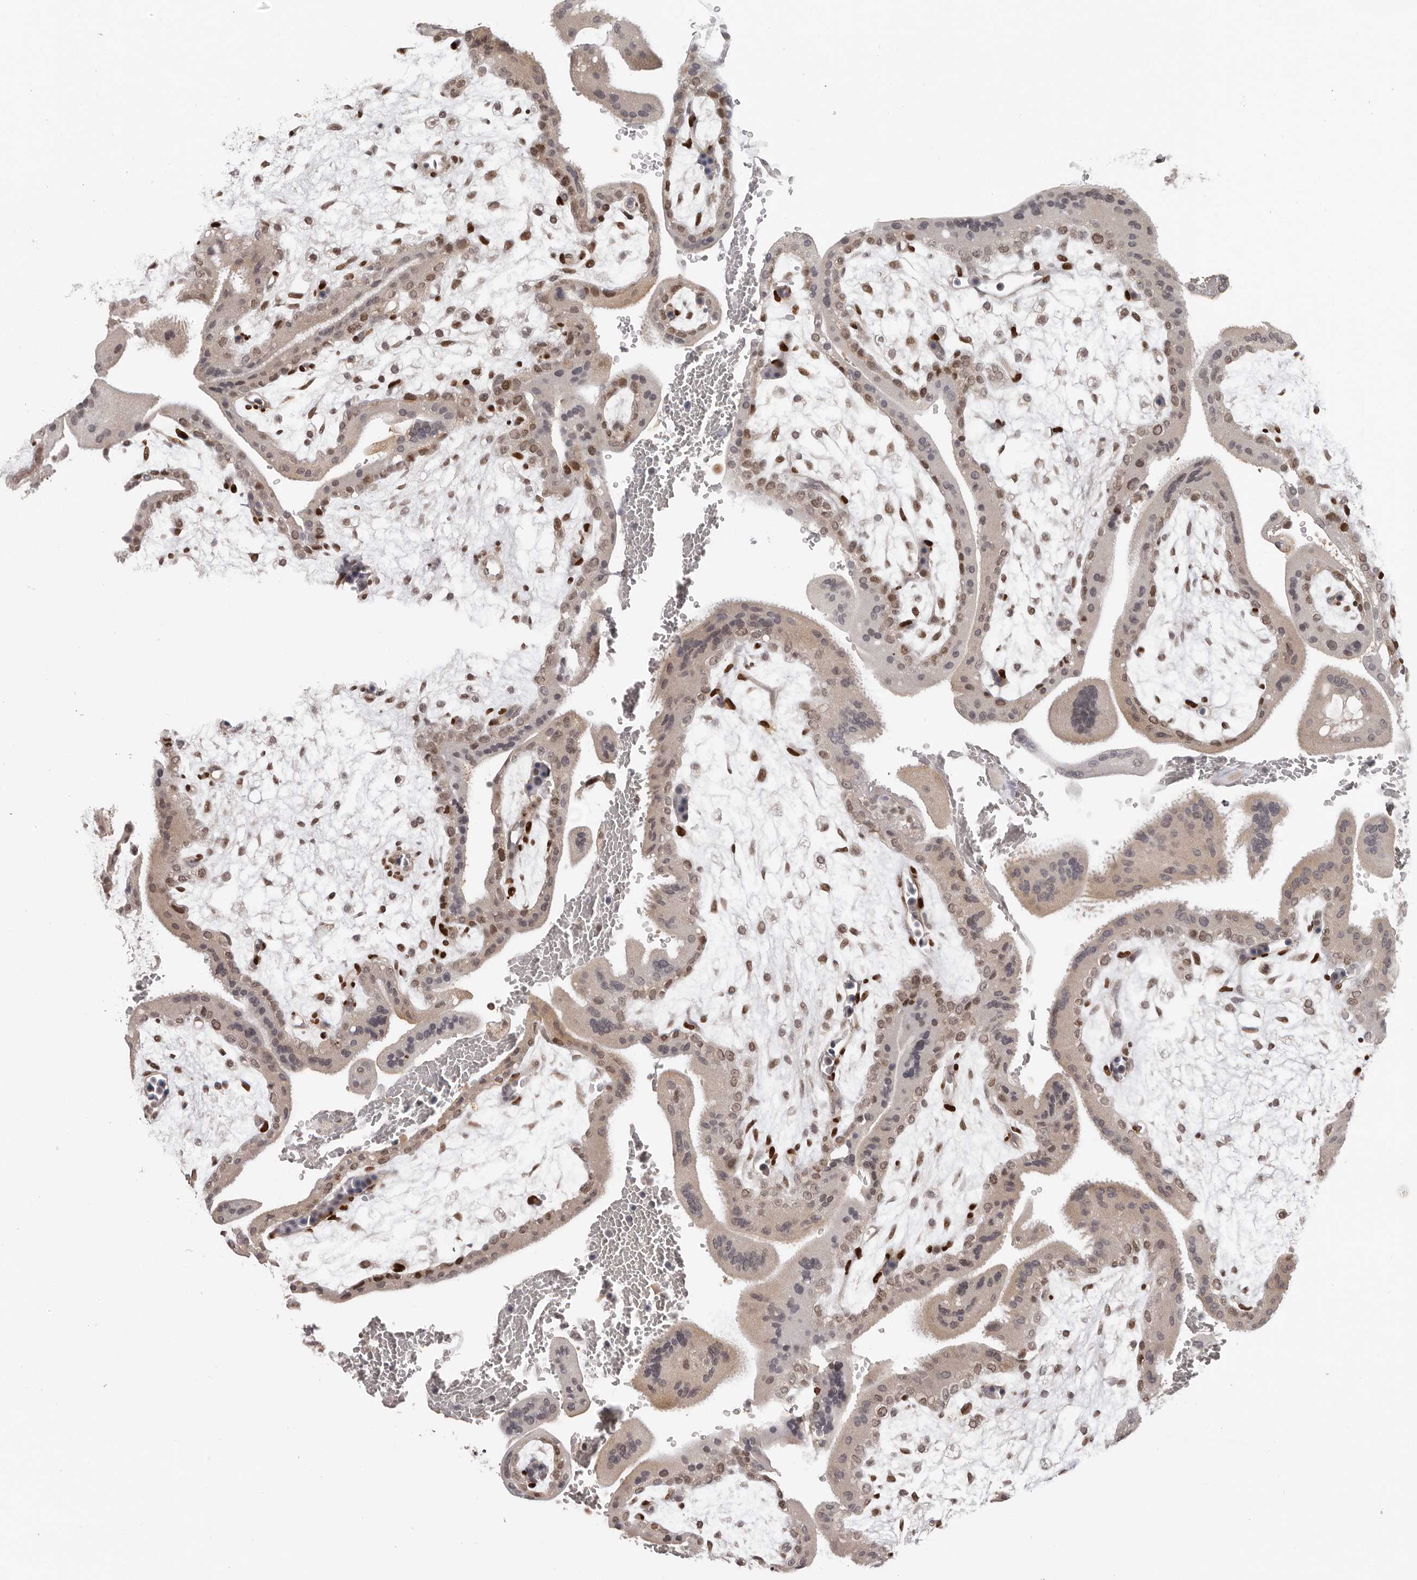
{"staining": {"intensity": "moderate", "quantity": "25%-75%", "location": "nuclear"}, "tissue": "placenta", "cell_type": "Trophoblastic cells", "image_type": "normal", "snomed": [{"axis": "morphology", "description": "Normal tissue, NOS"}, {"axis": "topography", "description": "Placenta"}], "caption": "Immunohistochemistry staining of unremarkable placenta, which shows medium levels of moderate nuclear expression in approximately 25%-75% of trophoblastic cells indicating moderate nuclear protein positivity. The staining was performed using DAB (brown) for protein detection and nuclei were counterstained in hematoxylin (blue).", "gene": "TBX5", "patient": {"sex": "female", "age": 35}}